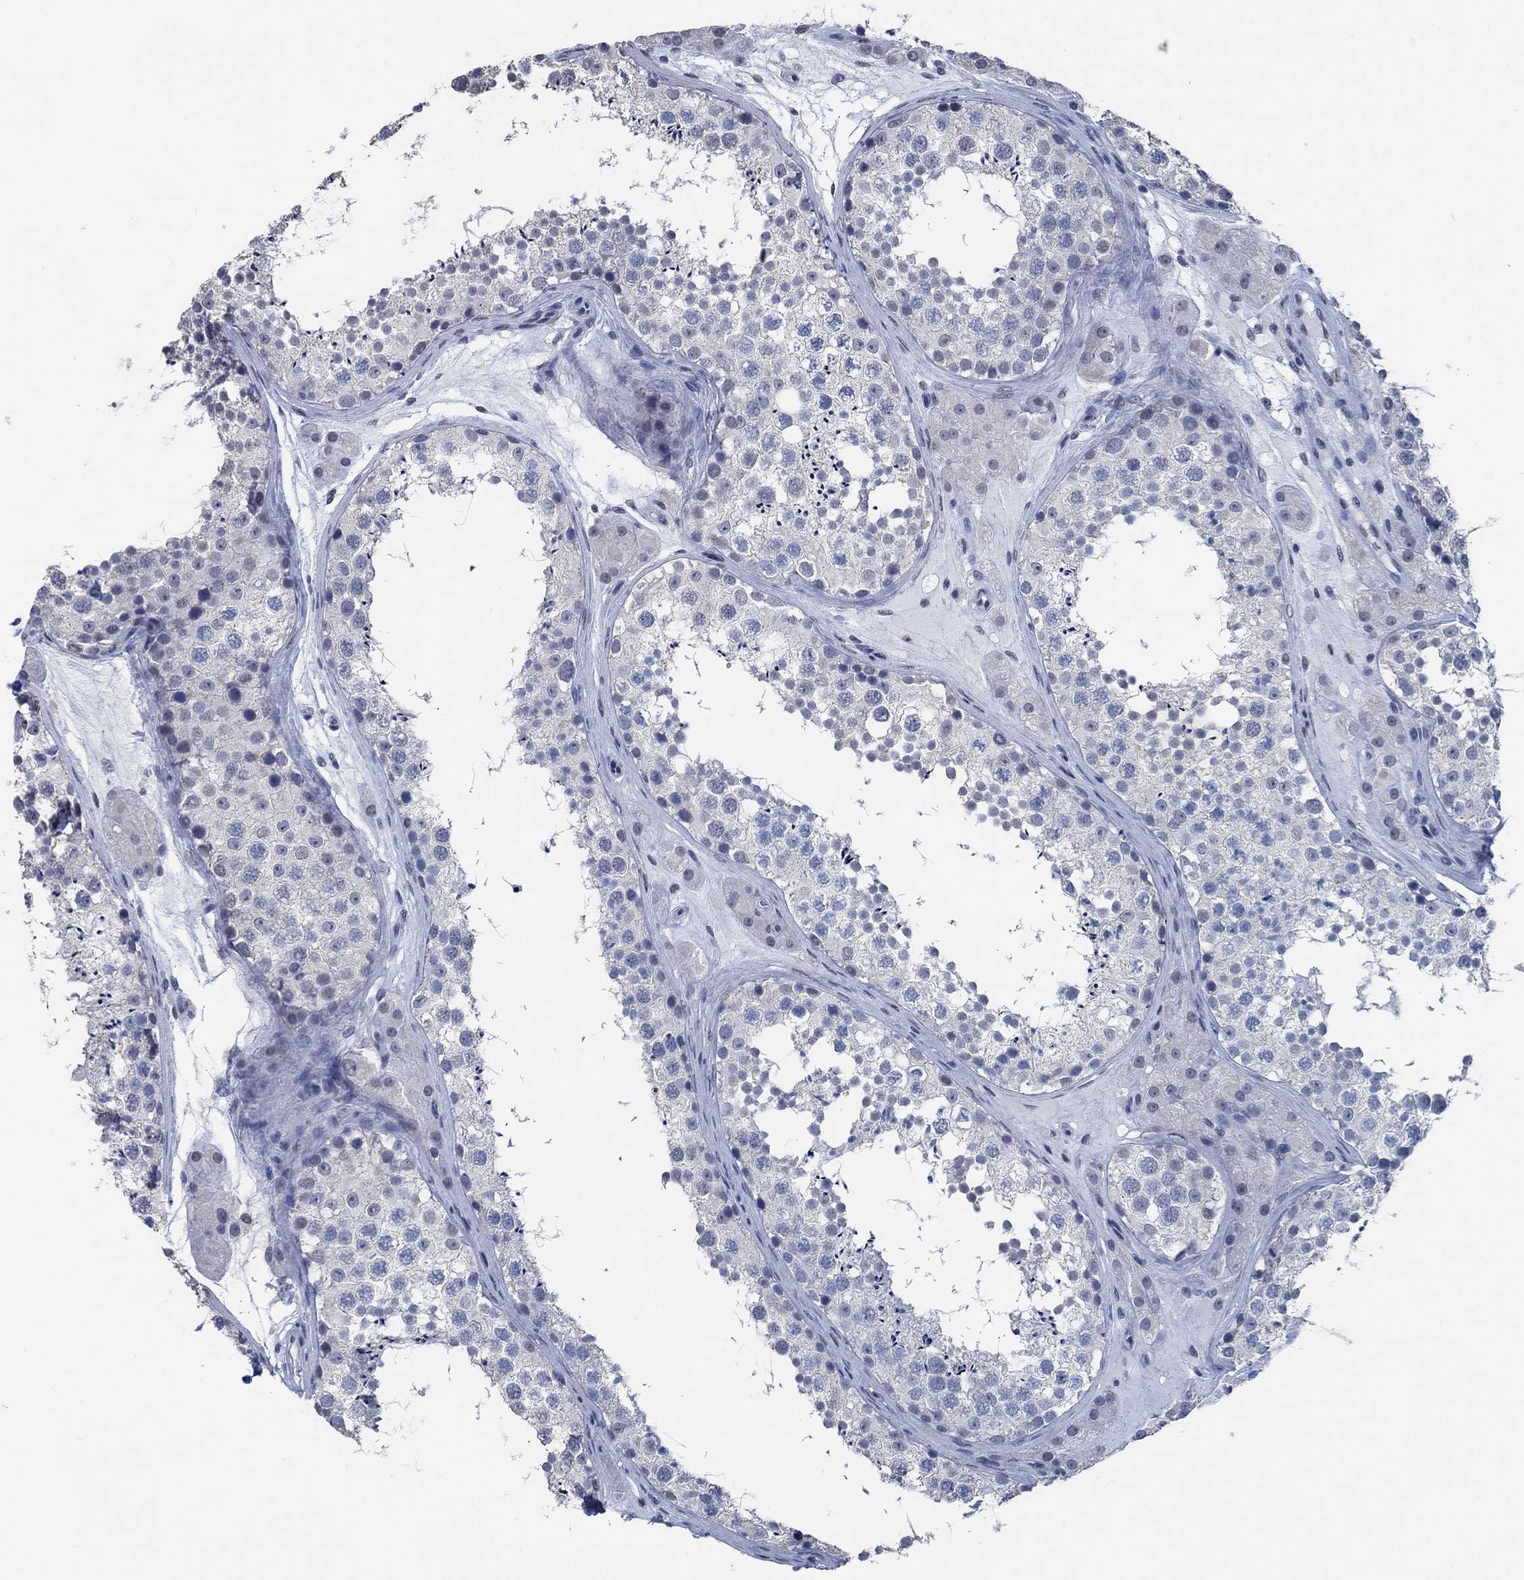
{"staining": {"intensity": "negative", "quantity": "none", "location": "none"}, "tissue": "testis", "cell_type": "Cells in seminiferous ducts", "image_type": "normal", "snomed": [{"axis": "morphology", "description": "Normal tissue, NOS"}, {"axis": "topography", "description": "Testis"}], "caption": "The histopathology image shows no staining of cells in seminiferous ducts in unremarkable testis.", "gene": "OBSCN", "patient": {"sex": "male", "age": 41}}